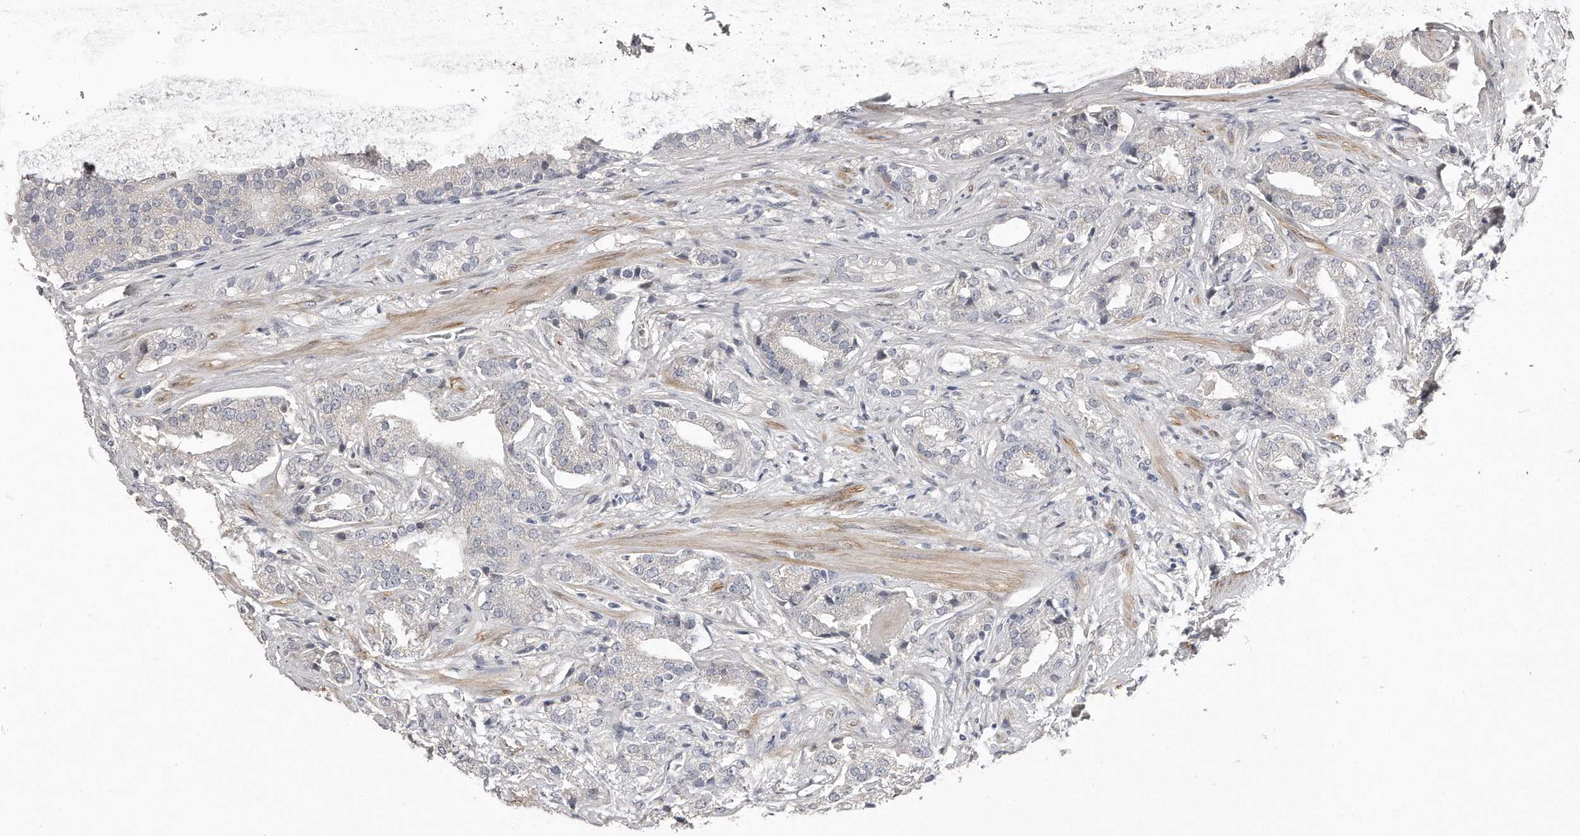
{"staining": {"intensity": "negative", "quantity": "none", "location": "none"}, "tissue": "prostate cancer", "cell_type": "Tumor cells", "image_type": "cancer", "snomed": [{"axis": "morphology", "description": "Adenocarcinoma, Low grade"}, {"axis": "topography", "description": "Prostate"}], "caption": "DAB immunohistochemical staining of human adenocarcinoma (low-grade) (prostate) exhibits no significant expression in tumor cells.", "gene": "LMOD1", "patient": {"sex": "male", "age": 67}}